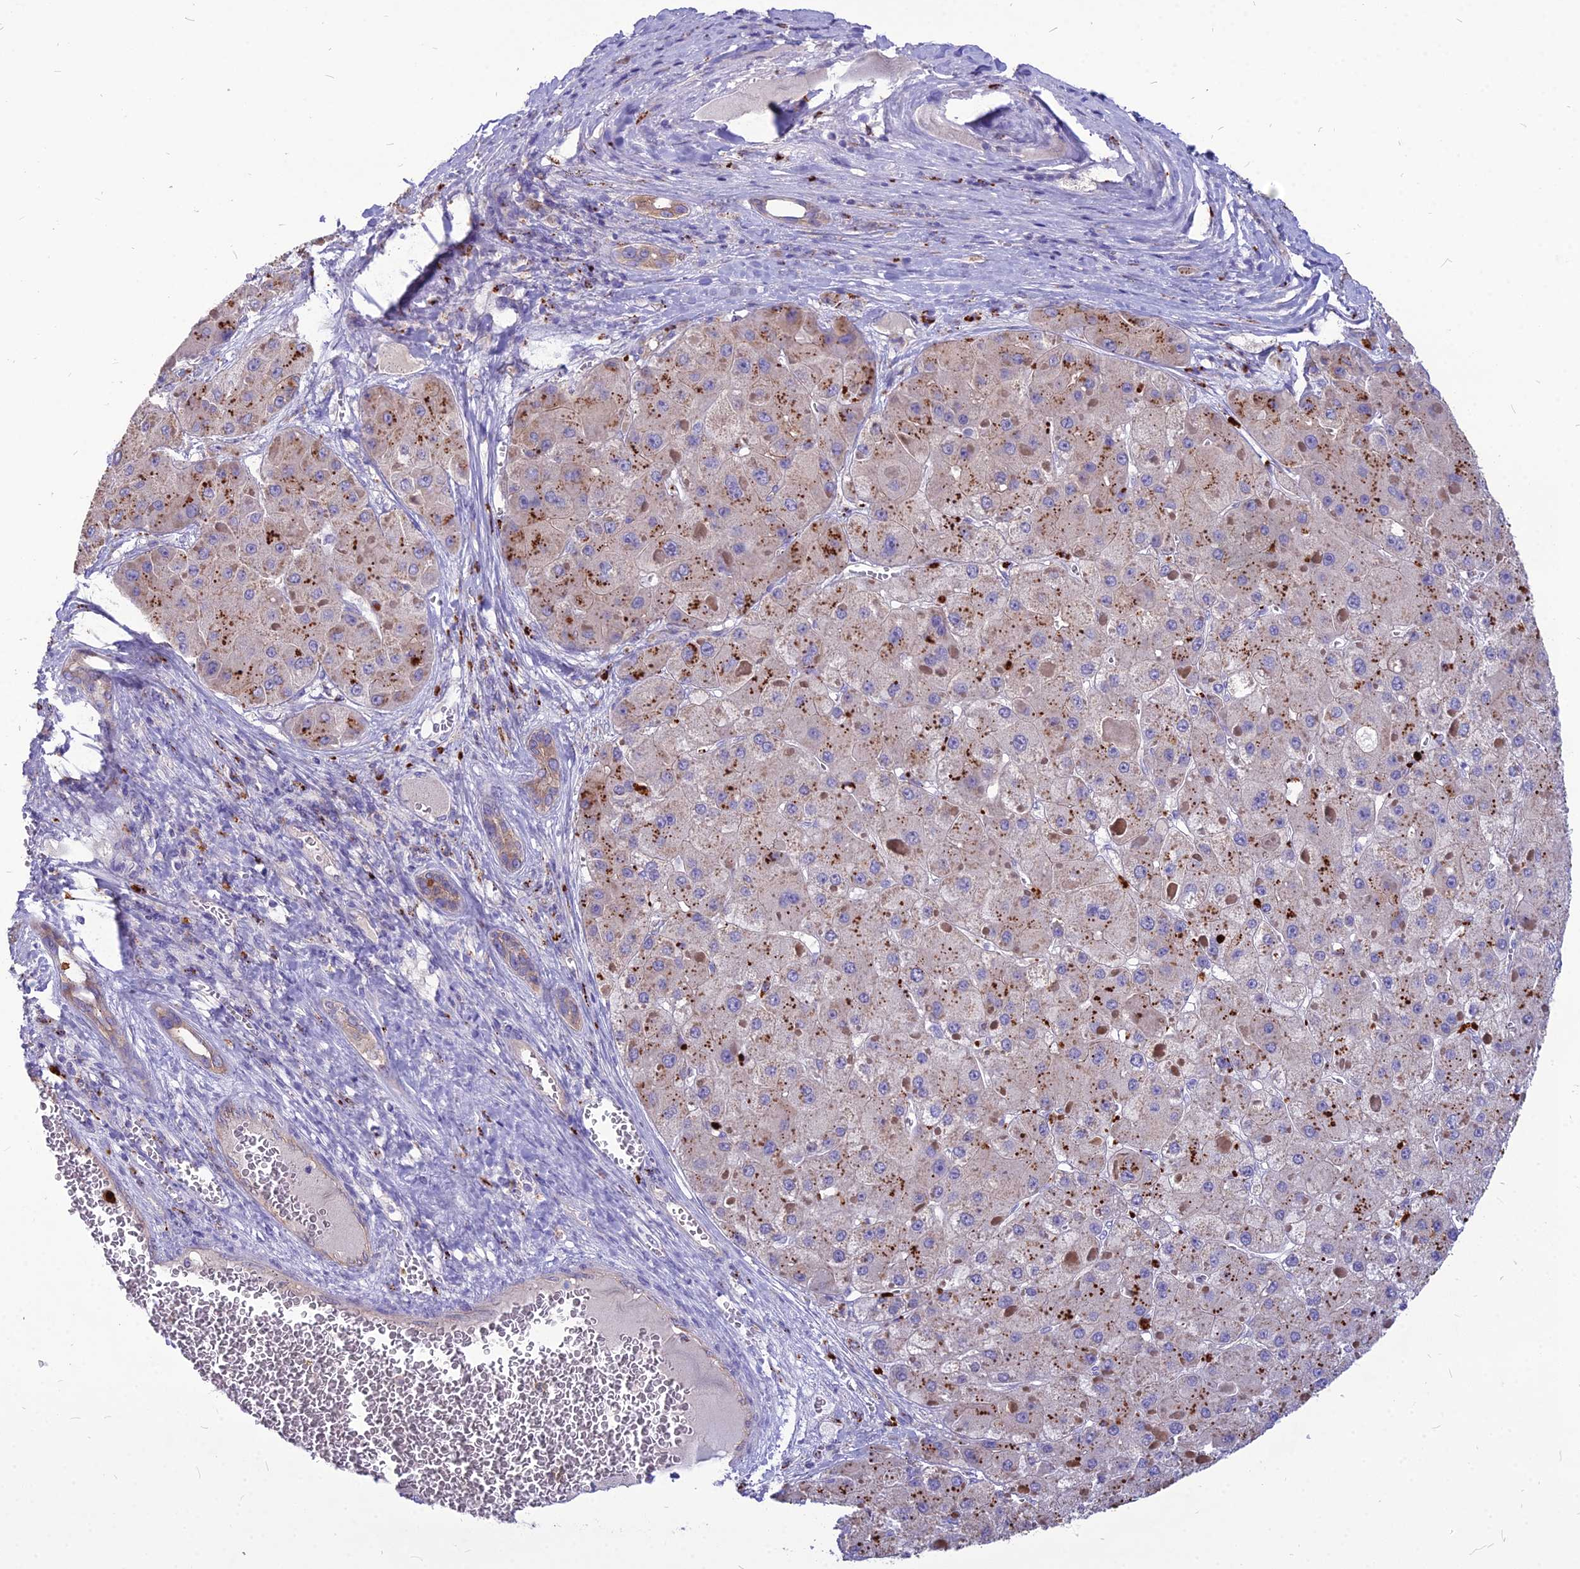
{"staining": {"intensity": "moderate", "quantity": "<25%", "location": "cytoplasmic/membranous"}, "tissue": "liver cancer", "cell_type": "Tumor cells", "image_type": "cancer", "snomed": [{"axis": "morphology", "description": "Carcinoma, Hepatocellular, NOS"}, {"axis": "topography", "description": "Liver"}], "caption": "An immunohistochemistry photomicrograph of tumor tissue is shown. Protein staining in brown shows moderate cytoplasmic/membranous positivity in liver cancer within tumor cells.", "gene": "PCED1B", "patient": {"sex": "female", "age": 73}}